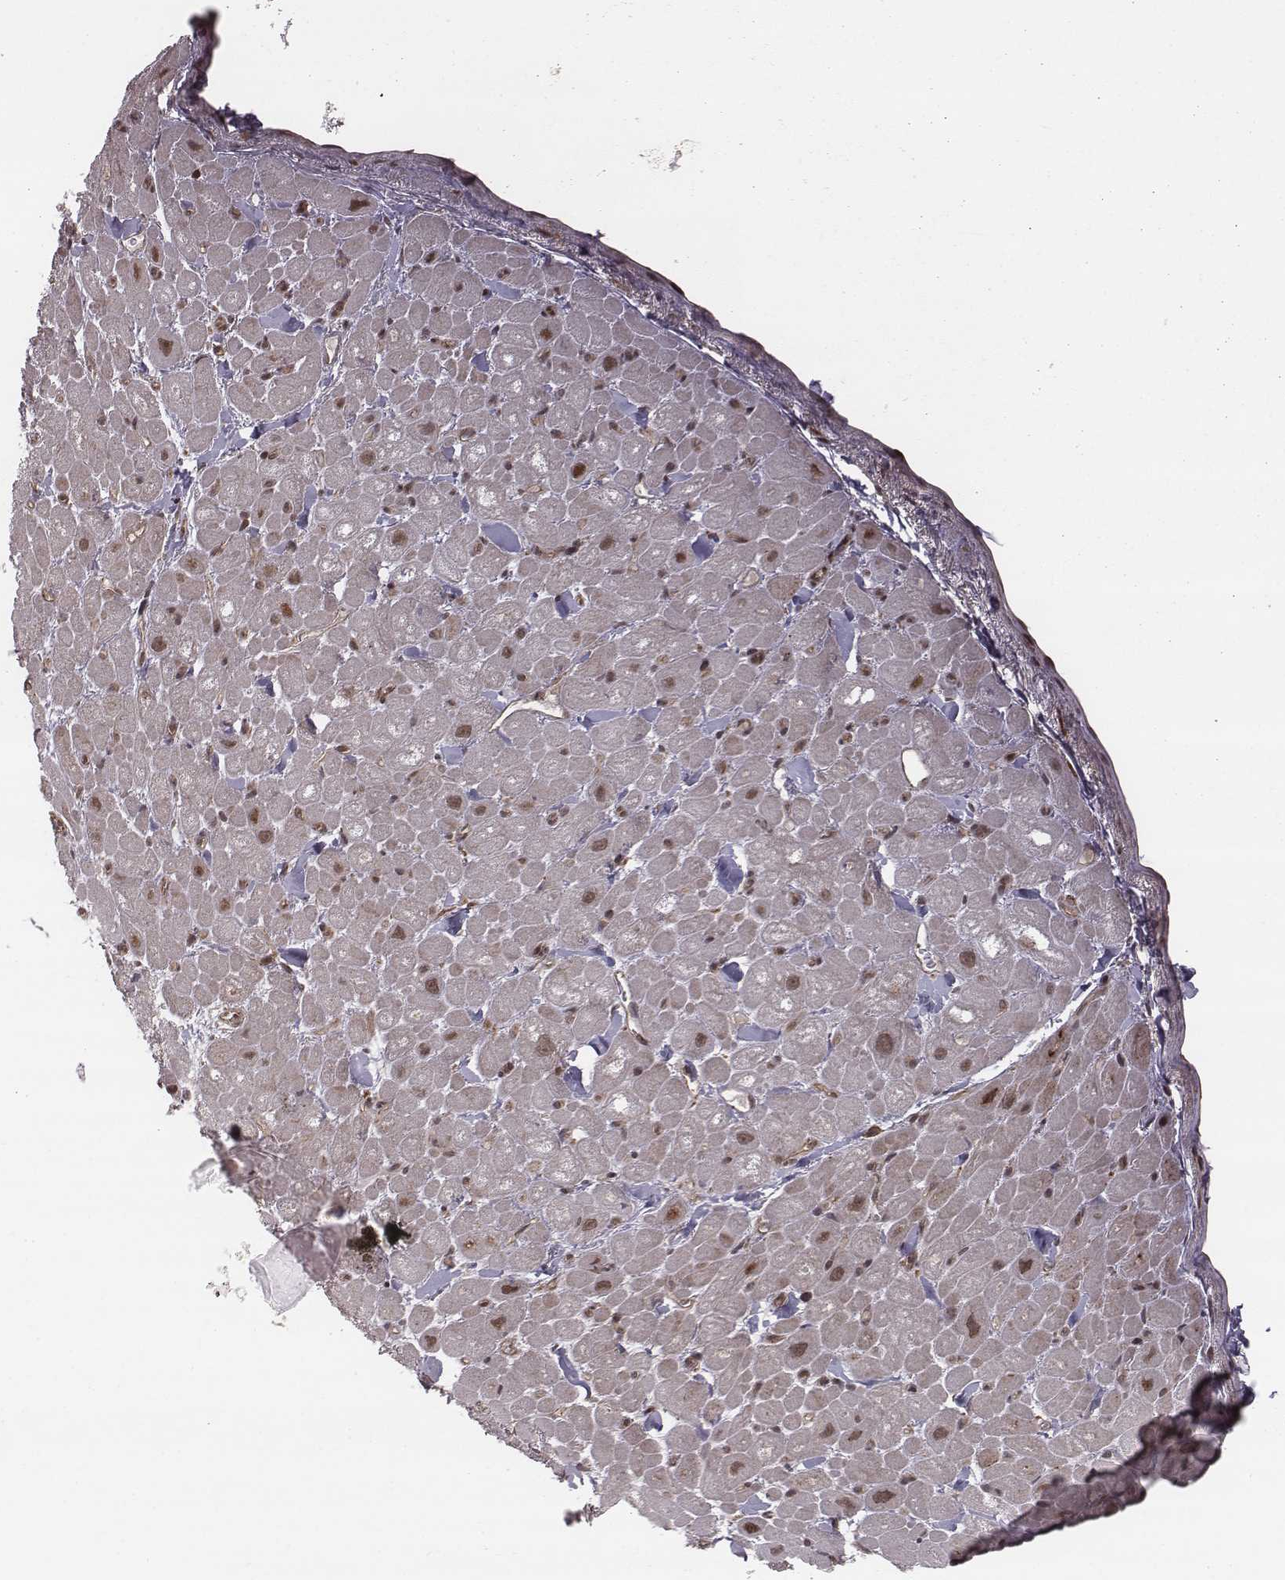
{"staining": {"intensity": "moderate", "quantity": "25%-75%", "location": "nuclear"}, "tissue": "heart muscle", "cell_type": "Cardiomyocytes", "image_type": "normal", "snomed": [{"axis": "morphology", "description": "Normal tissue, NOS"}, {"axis": "topography", "description": "Heart"}], "caption": "Moderate nuclear expression for a protein is present in about 25%-75% of cardiomyocytes of benign heart muscle using immunohistochemistry.", "gene": "RPL3", "patient": {"sex": "male", "age": 60}}